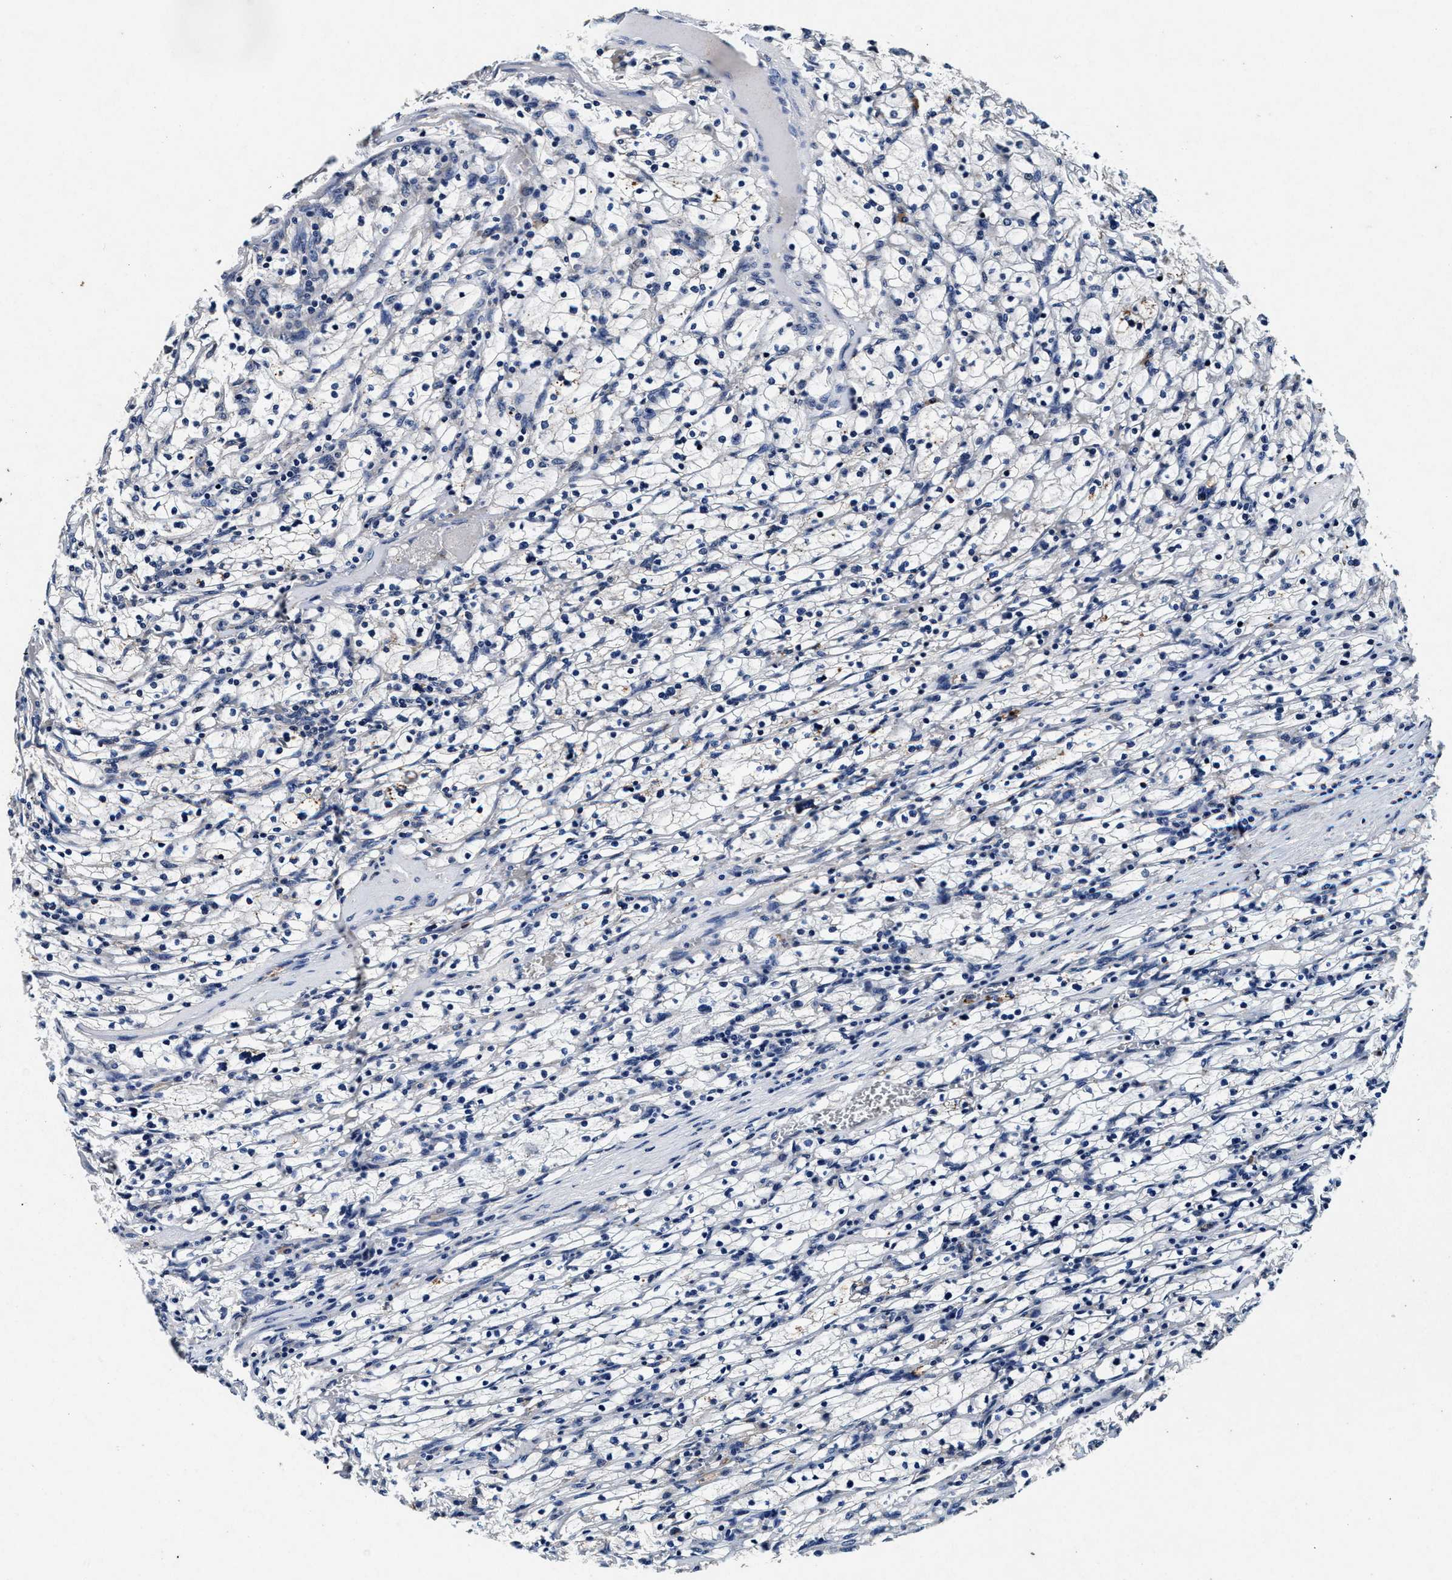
{"staining": {"intensity": "negative", "quantity": "none", "location": "none"}, "tissue": "renal cancer", "cell_type": "Tumor cells", "image_type": "cancer", "snomed": [{"axis": "morphology", "description": "Adenocarcinoma, NOS"}, {"axis": "topography", "description": "Kidney"}], "caption": "Adenocarcinoma (renal) stained for a protein using IHC shows no expression tumor cells.", "gene": "SLC8A1", "patient": {"sex": "female", "age": 83}}